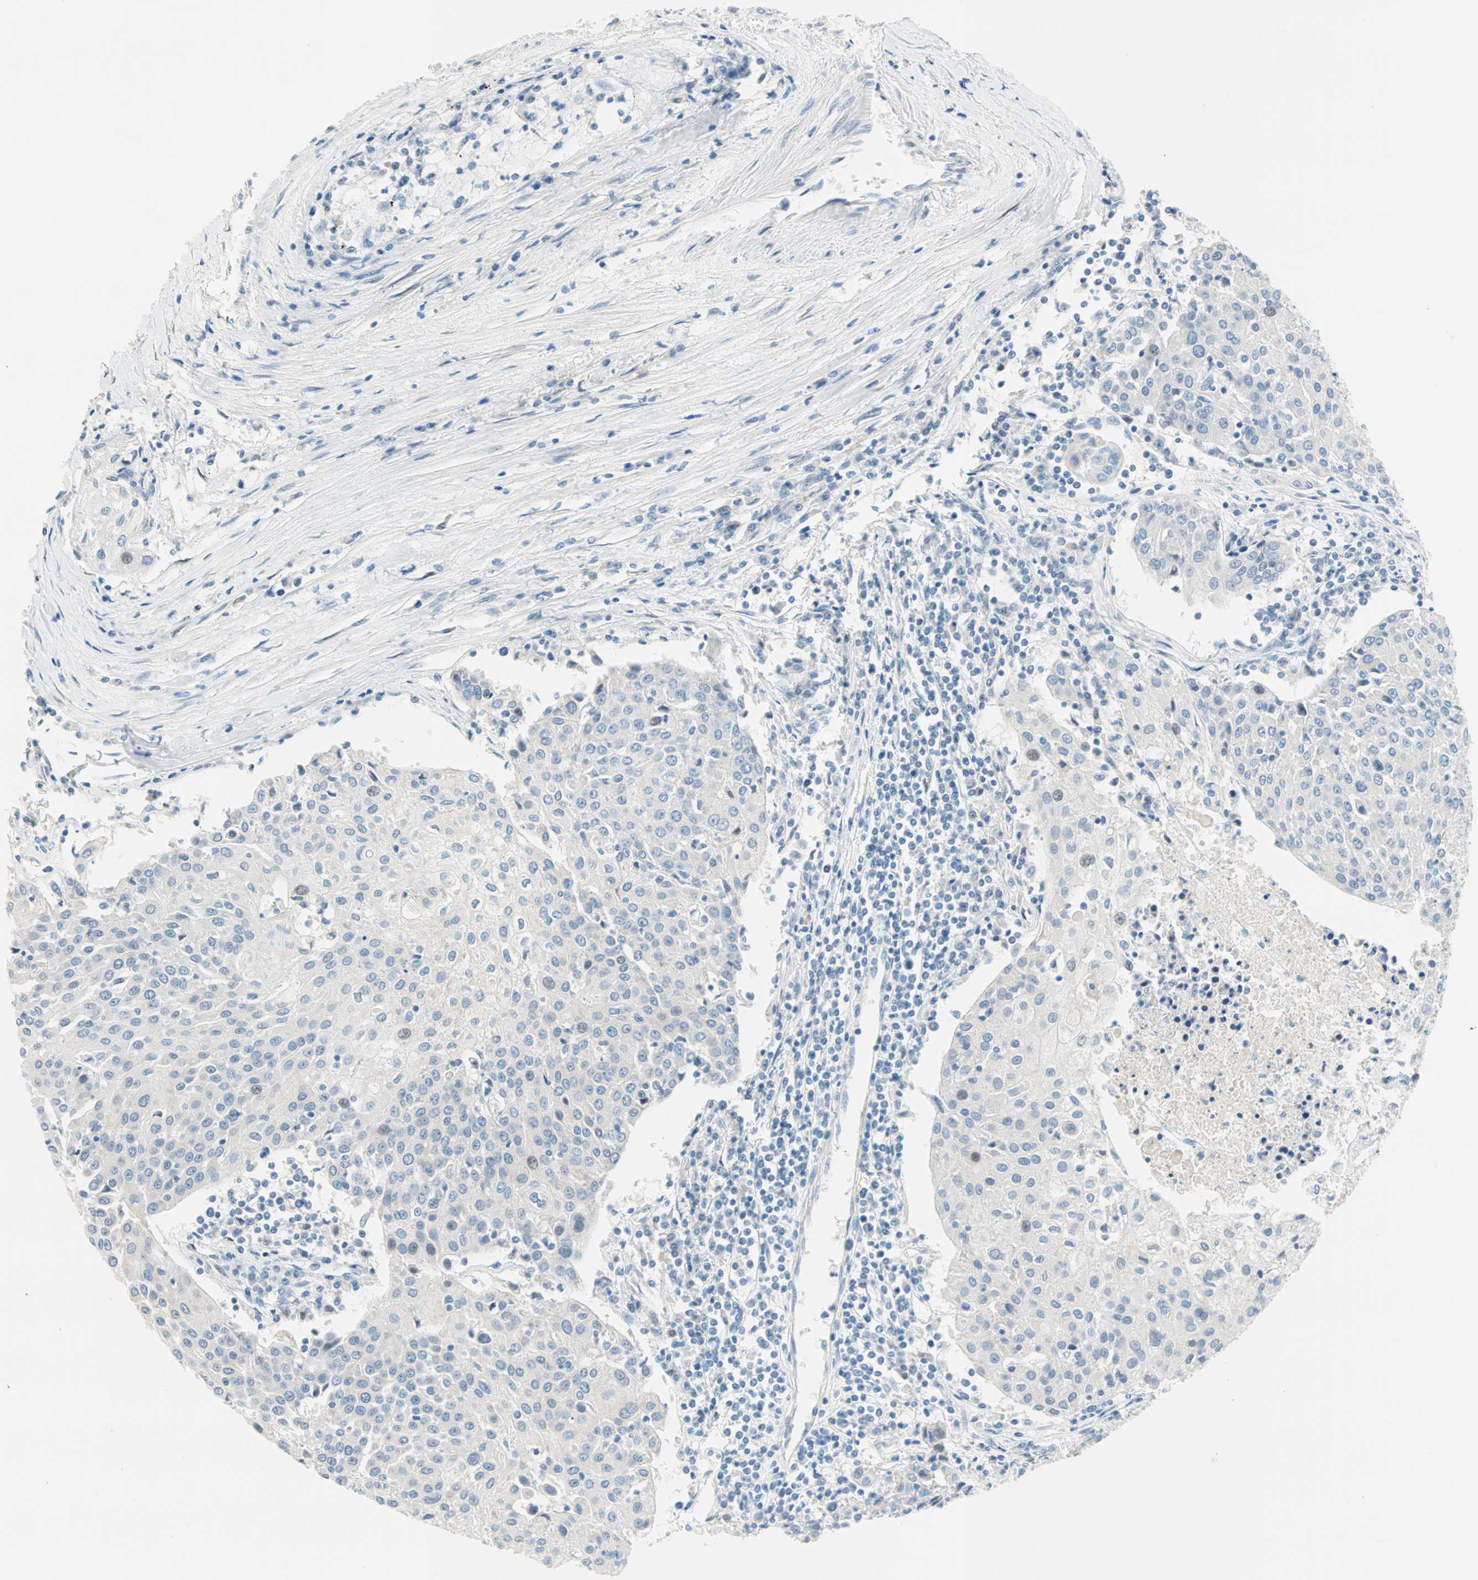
{"staining": {"intensity": "negative", "quantity": "none", "location": "none"}, "tissue": "urothelial cancer", "cell_type": "Tumor cells", "image_type": "cancer", "snomed": [{"axis": "morphology", "description": "Urothelial carcinoma, High grade"}, {"axis": "topography", "description": "Urinary bladder"}], "caption": "High power microscopy histopathology image of an immunohistochemistry (IHC) photomicrograph of urothelial cancer, revealing no significant staining in tumor cells. (DAB immunohistochemistry, high magnification).", "gene": "TMEM163", "patient": {"sex": "female", "age": 85}}